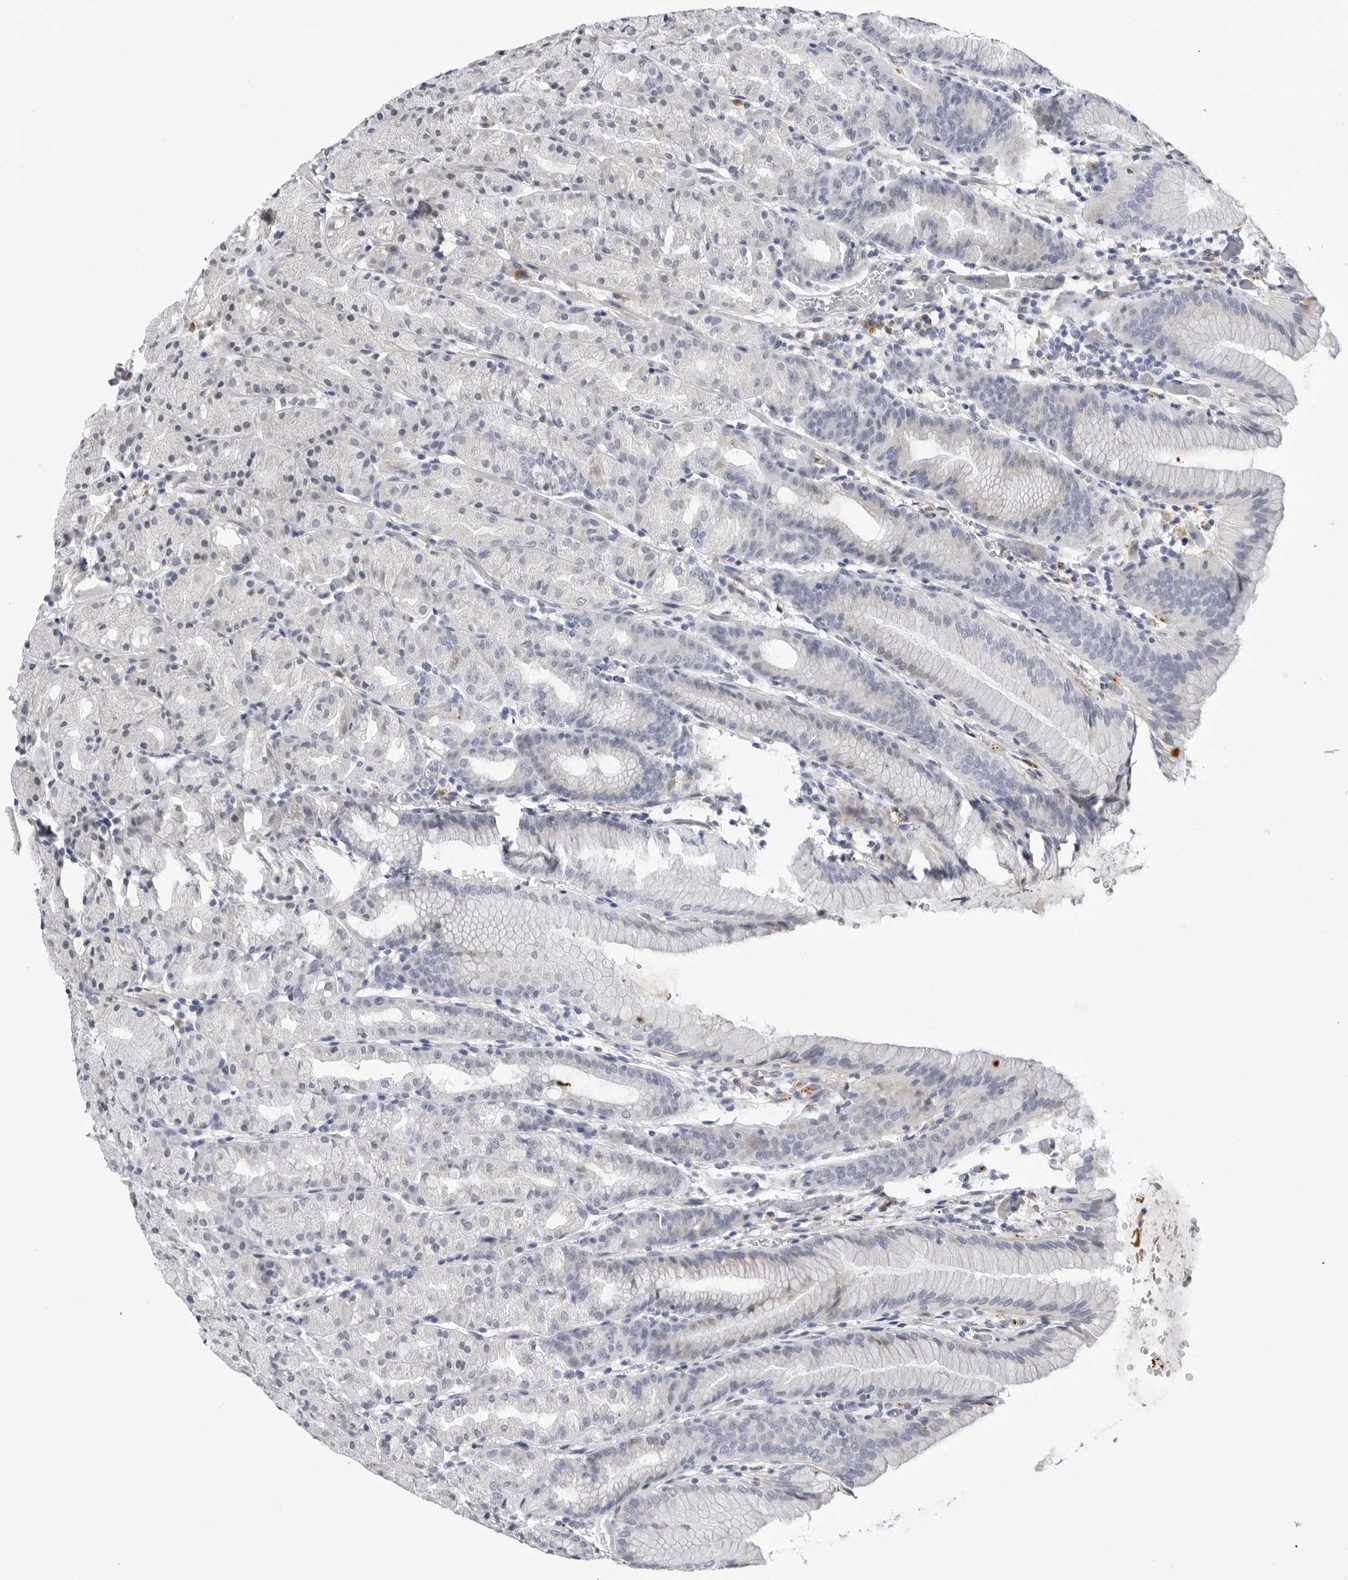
{"staining": {"intensity": "negative", "quantity": "none", "location": "none"}, "tissue": "stomach", "cell_type": "Glandular cells", "image_type": "normal", "snomed": [{"axis": "morphology", "description": "Normal tissue, NOS"}, {"axis": "topography", "description": "Stomach, upper"}], "caption": "Immunohistochemistry histopathology image of benign stomach: human stomach stained with DAB displays no significant protein positivity in glandular cells.", "gene": "ZNF502", "patient": {"sex": "male", "age": 48}}